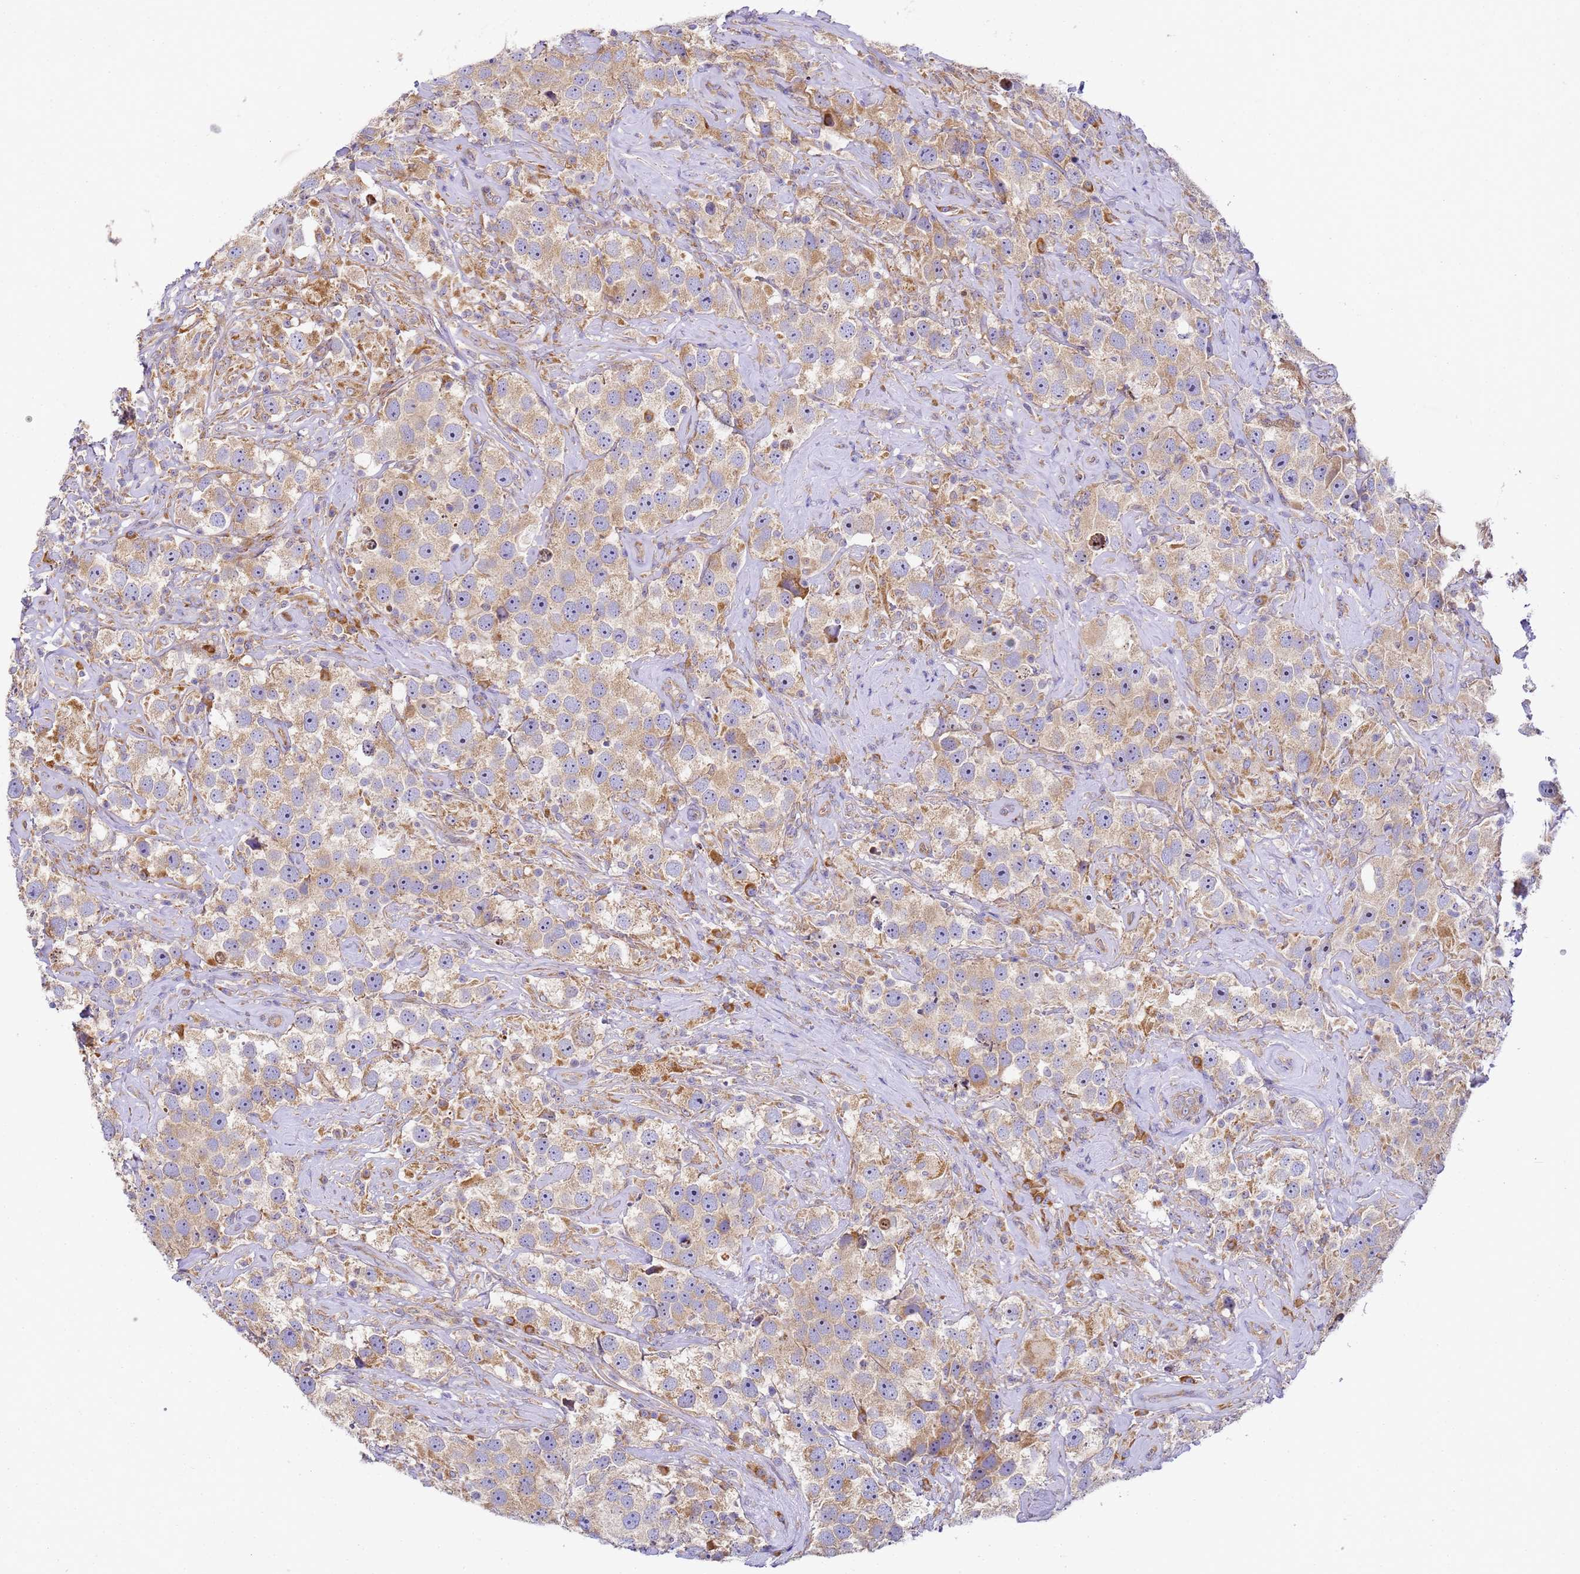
{"staining": {"intensity": "moderate", "quantity": "25%-75%", "location": "cytoplasmic/membranous"}, "tissue": "testis cancer", "cell_type": "Tumor cells", "image_type": "cancer", "snomed": [{"axis": "morphology", "description": "Seminoma, NOS"}, {"axis": "topography", "description": "Testis"}], "caption": "Testis seminoma was stained to show a protein in brown. There is medium levels of moderate cytoplasmic/membranous expression in approximately 25%-75% of tumor cells.", "gene": "RPL13A", "patient": {"sex": "male", "age": 49}}